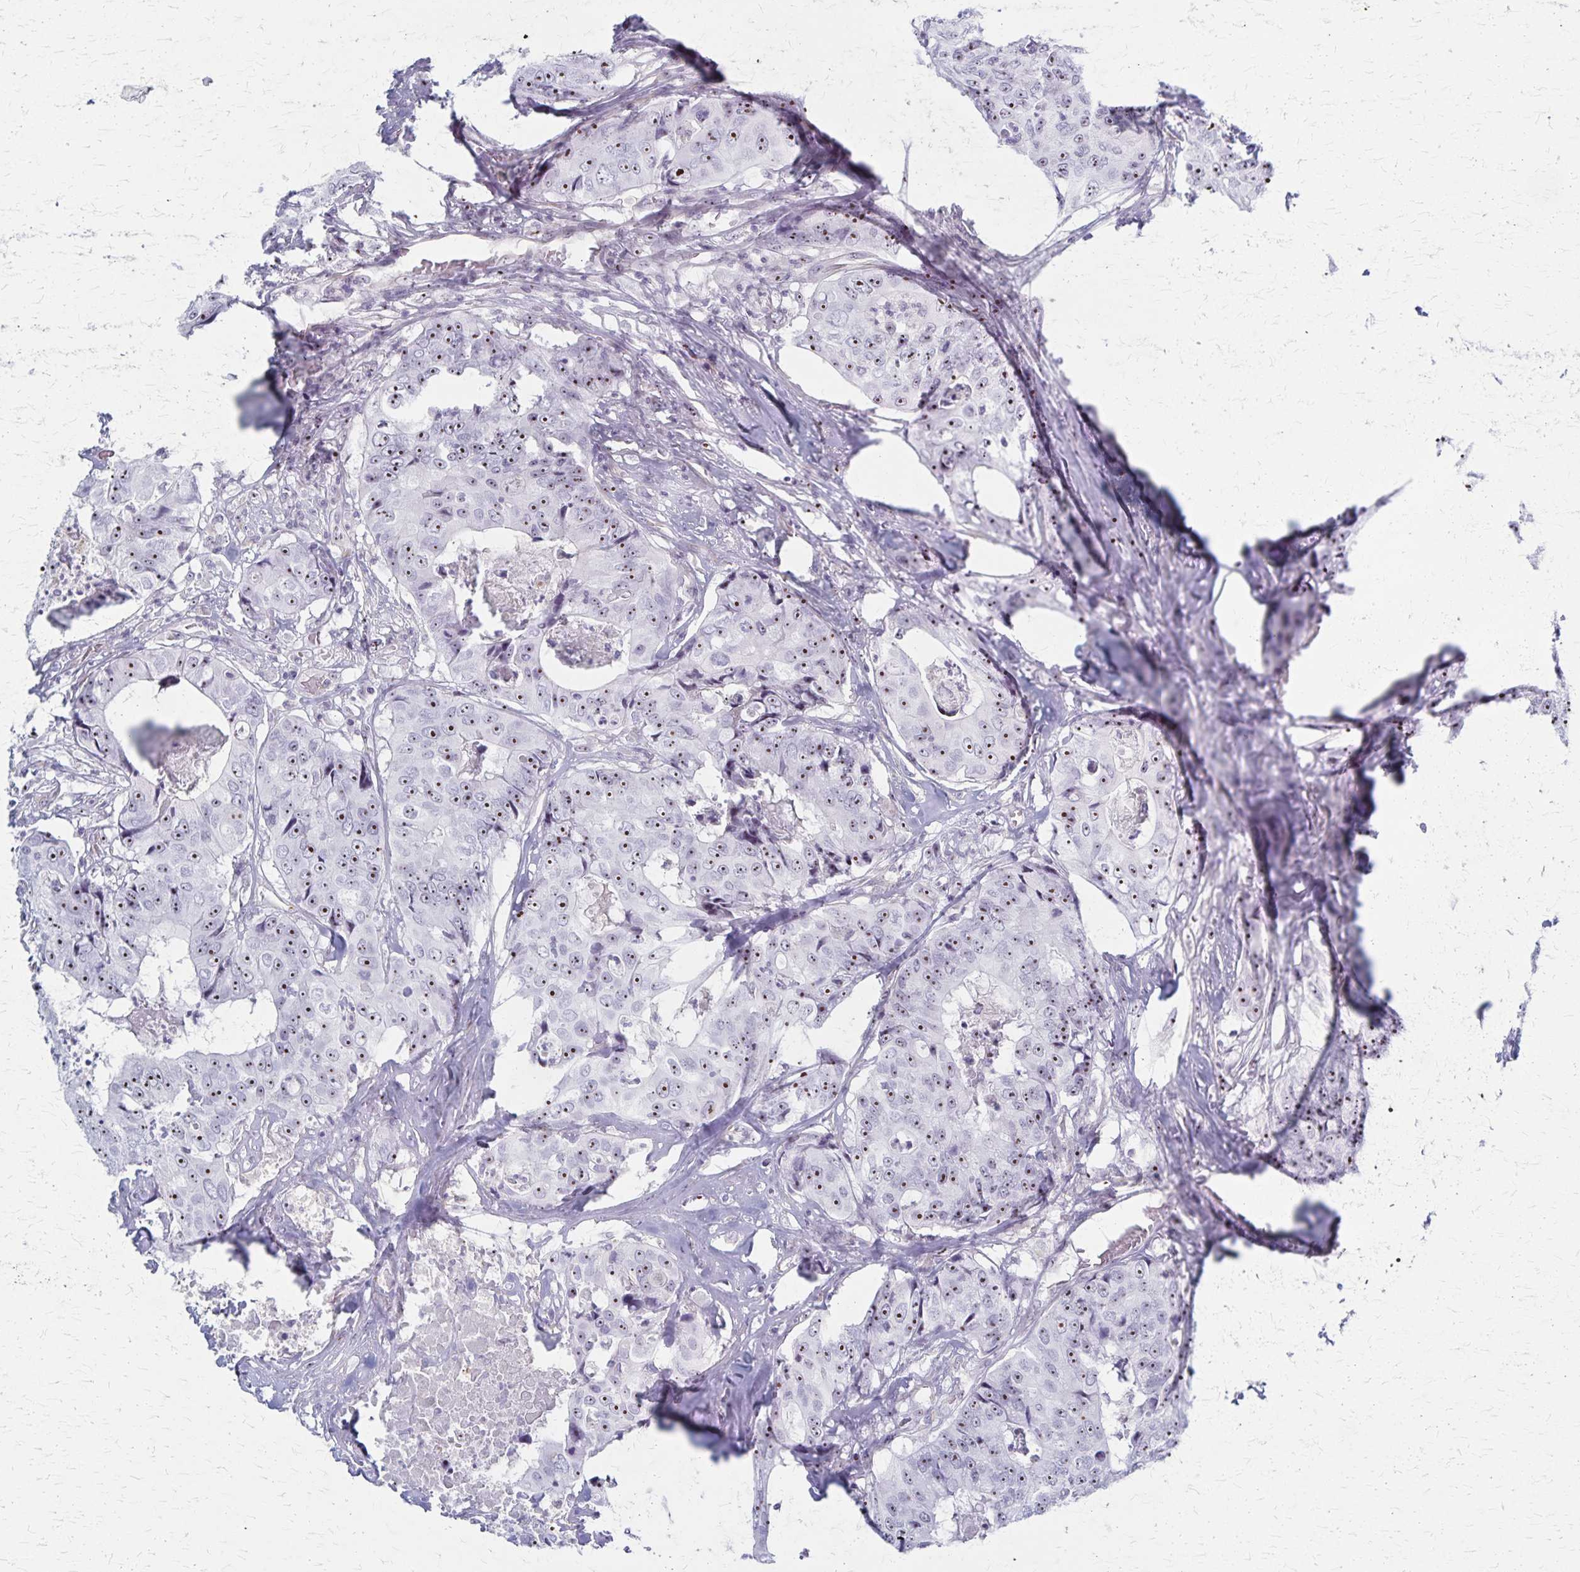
{"staining": {"intensity": "moderate", "quantity": ">75%", "location": "nuclear"}, "tissue": "colorectal cancer", "cell_type": "Tumor cells", "image_type": "cancer", "snomed": [{"axis": "morphology", "description": "Adenocarcinoma, NOS"}, {"axis": "topography", "description": "Rectum"}], "caption": "Immunohistochemical staining of colorectal adenocarcinoma exhibits medium levels of moderate nuclear staining in about >75% of tumor cells.", "gene": "DLK2", "patient": {"sex": "female", "age": 62}}